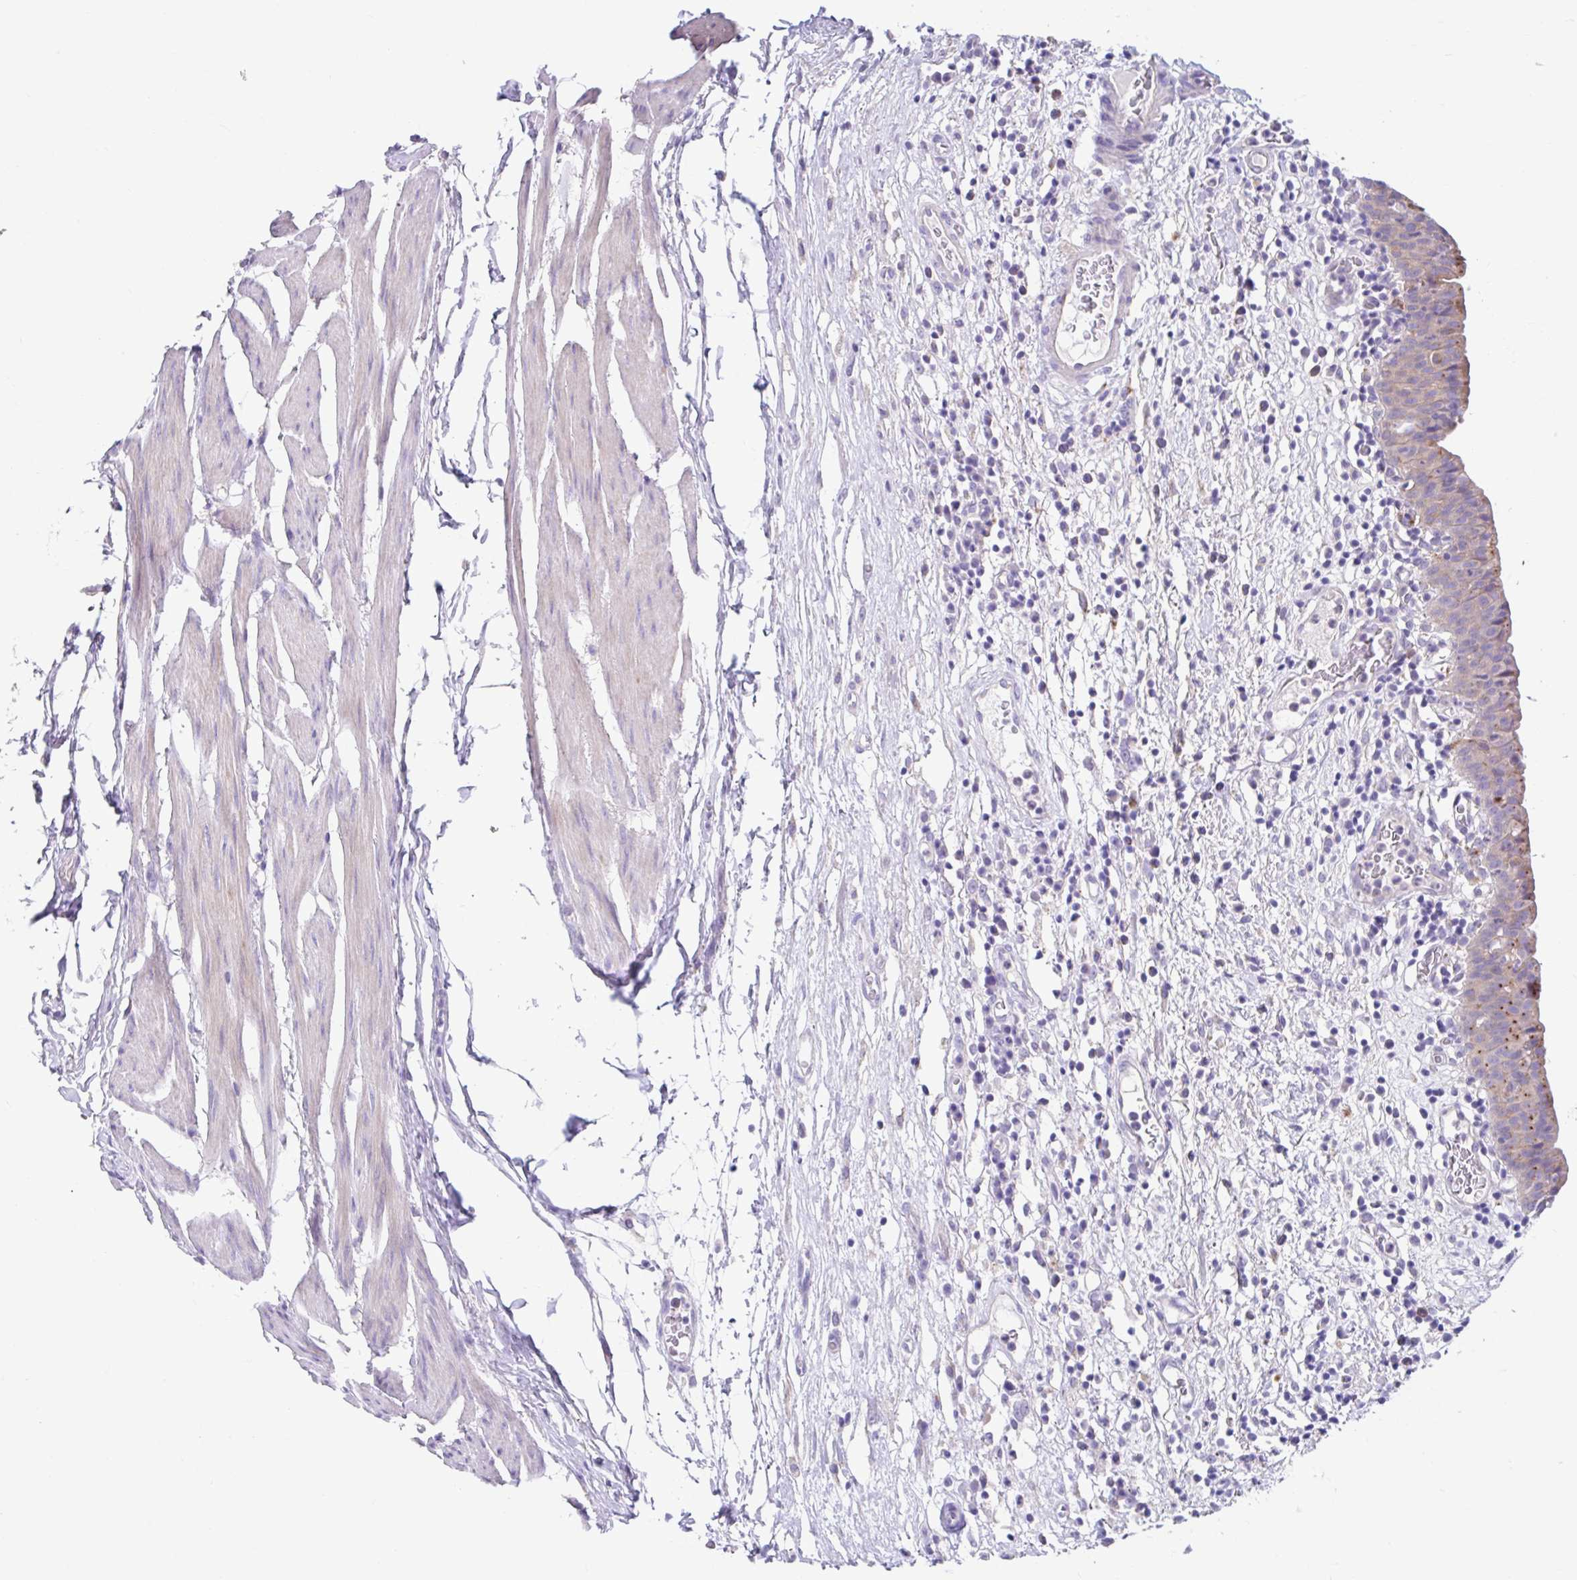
{"staining": {"intensity": "moderate", "quantity": "25%-75%", "location": "cytoplasmic/membranous"}, "tissue": "urinary bladder", "cell_type": "Urothelial cells", "image_type": "normal", "snomed": [{"axis": "morphology", "description": "Normal tissue, NOS"}, {"axis": "morphology", "description": "Inflammation, NOS"}, {"axis": "topography", "description": "Urinary bladder"}], "caption": "Brown immunohistochemical staining in unremarkable human urinary bladder demonstrates moderate cytoplasmic/membranous staining in approximately 25%-75% of urothelial cells.", "gene": "ZNF33A", "patient": {"sex": "male", "age": 57}}